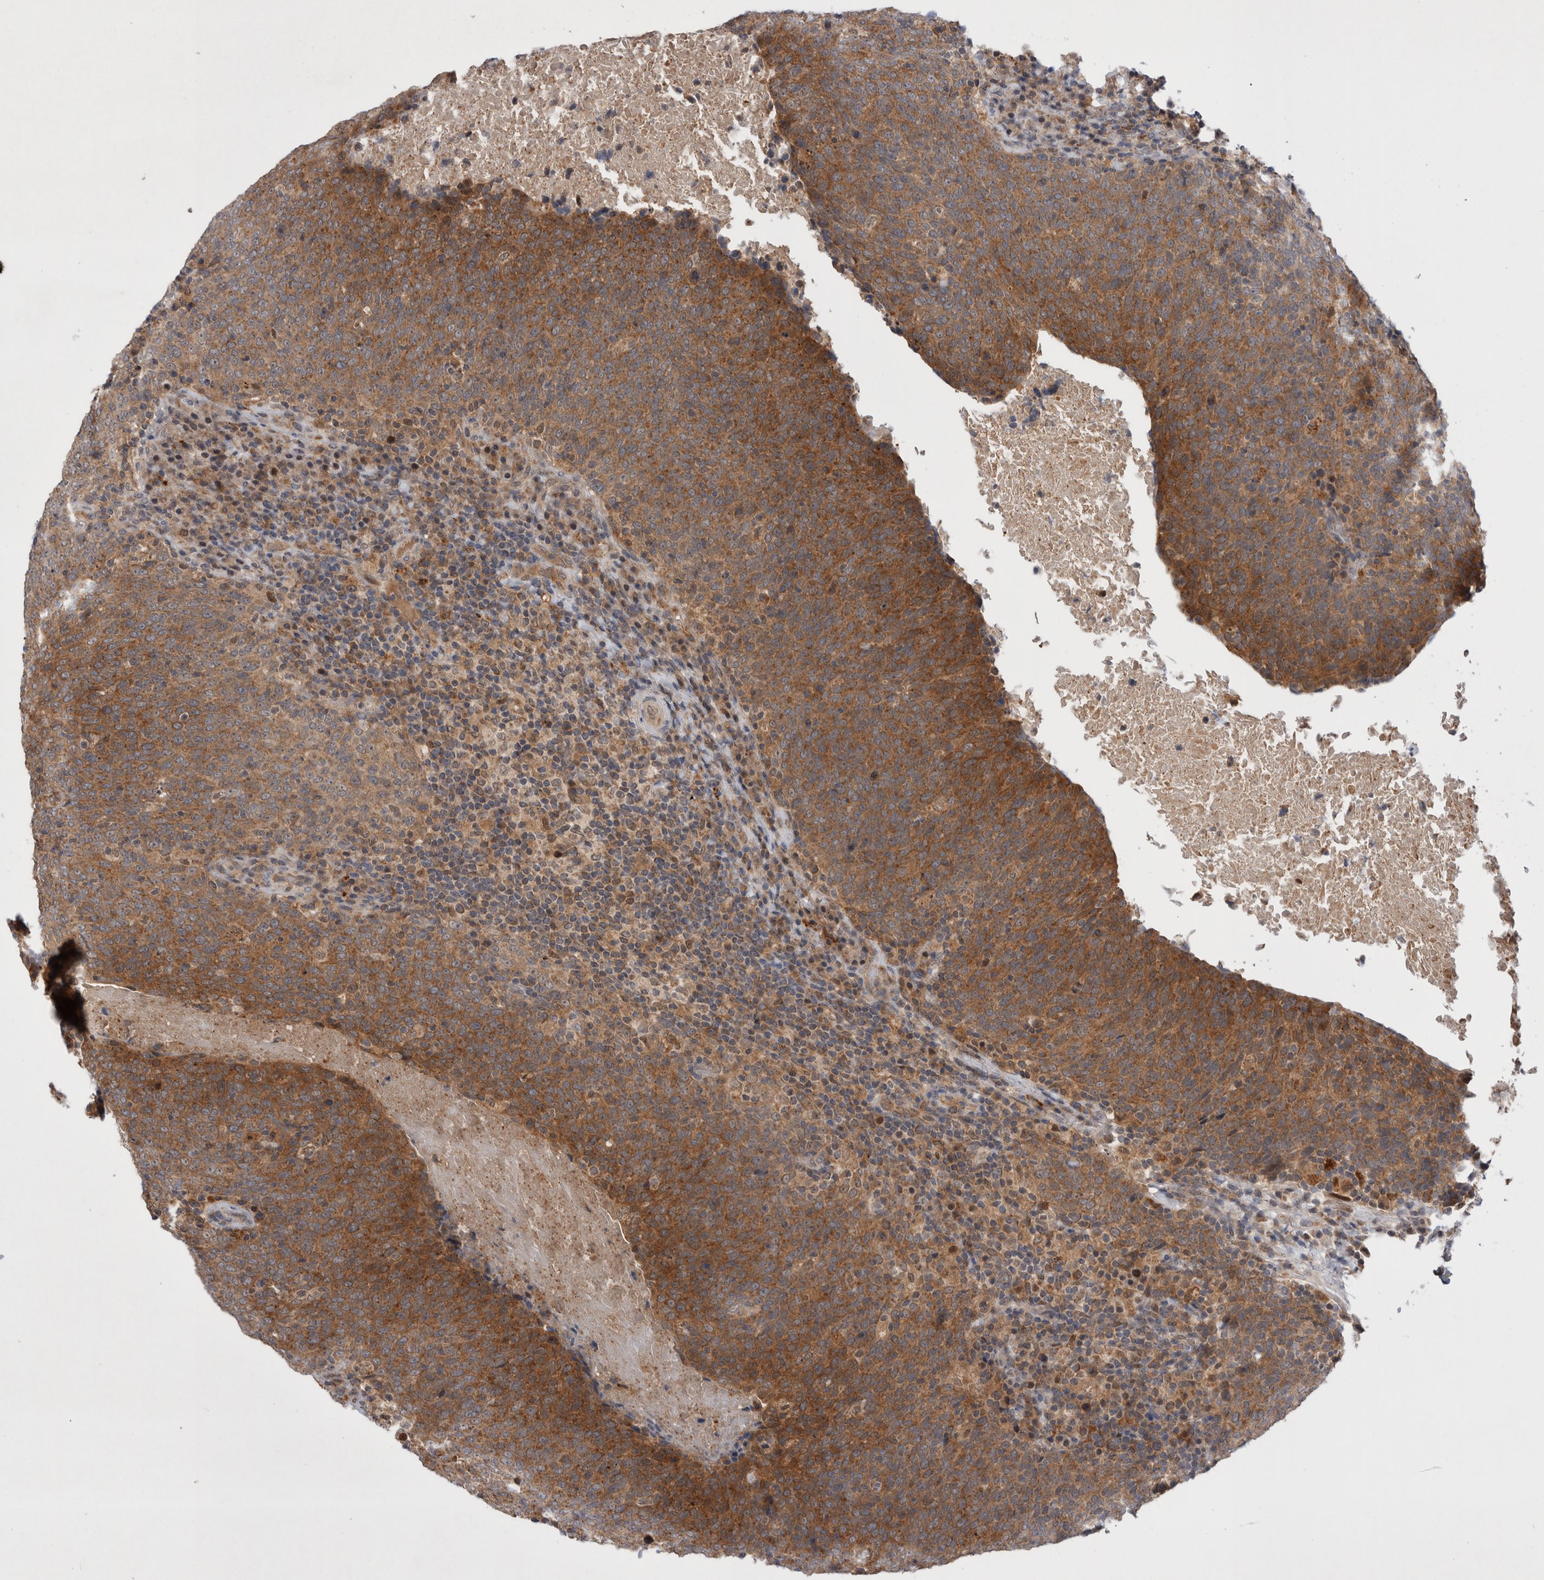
{"staining": {"intensity": "strong", "quantity": ">75%", "location": "cytoplasmic/membranous"}, "tissue": "head and neck cancer", "cell_type": "Tumor cells", "image_type": "cancer", "snomed": [{"axis": "morphology", "description": "Squamous cell carcinoma, NOS"}, {"axis": "morphology", "description": "Squamous cell carcinoma, metastatic, NOS"}, {"axis": "topography", "description": "Lymph node"}, {"axis": "topography", "description": "Head-Neck"}], "caption": "A high-resolution micrograph shows immunohistochemistry staining of head and neck metastatic squamous cell carcinoma, which exhibits strong cytoplasmic/membranous positivity in about >75% of tumor cells. The staining was performed using DAB to visualize the protein expression in brown, while the nuclei were stained in blue with hematoxylin (Magnification: 20x).", "gene": "MRPL37", "patient": {"sex": "male", "age": 62}}